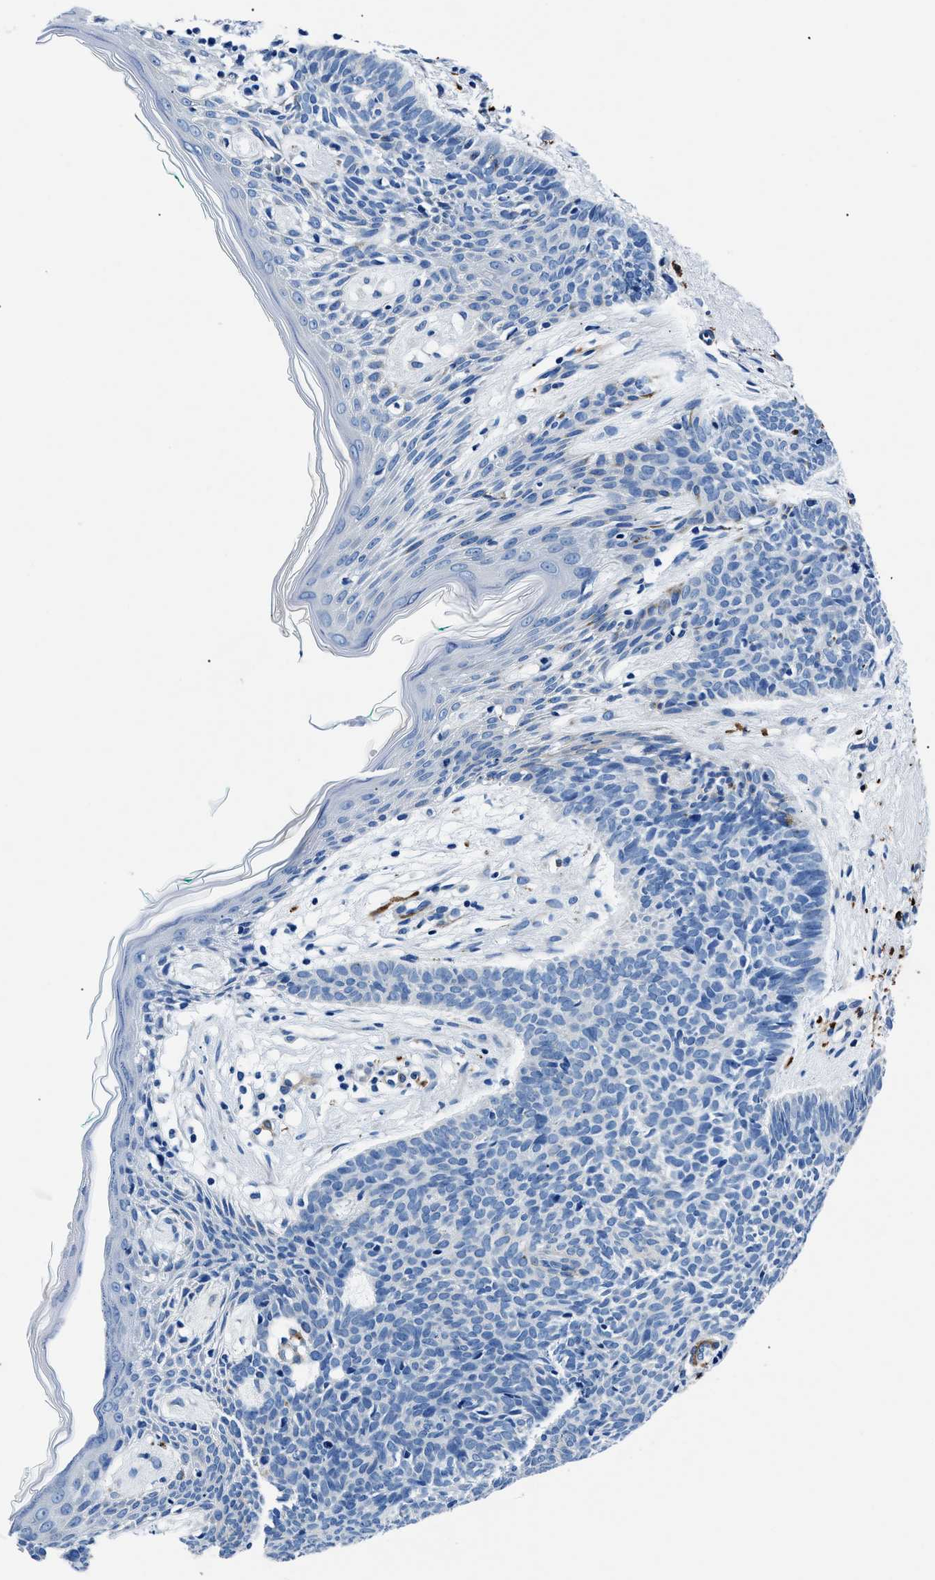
{"staining": {"intensity": "negative", "quantity": "none", "location": "none"}, "tissue": "skin cancer", "cell_type": "Tumor cells", "image_type": "cancer", "snomed": [{"axis": "morphology", "description": "Basal cell carcinoma"}, {"axis": "topography", "description": "Skin"}], "caption": "Tumor cells show no significant staining in basal cell carcinoma (skin).", "gene": "TEX261", "patient": {"sex": "male", "age": 60}}